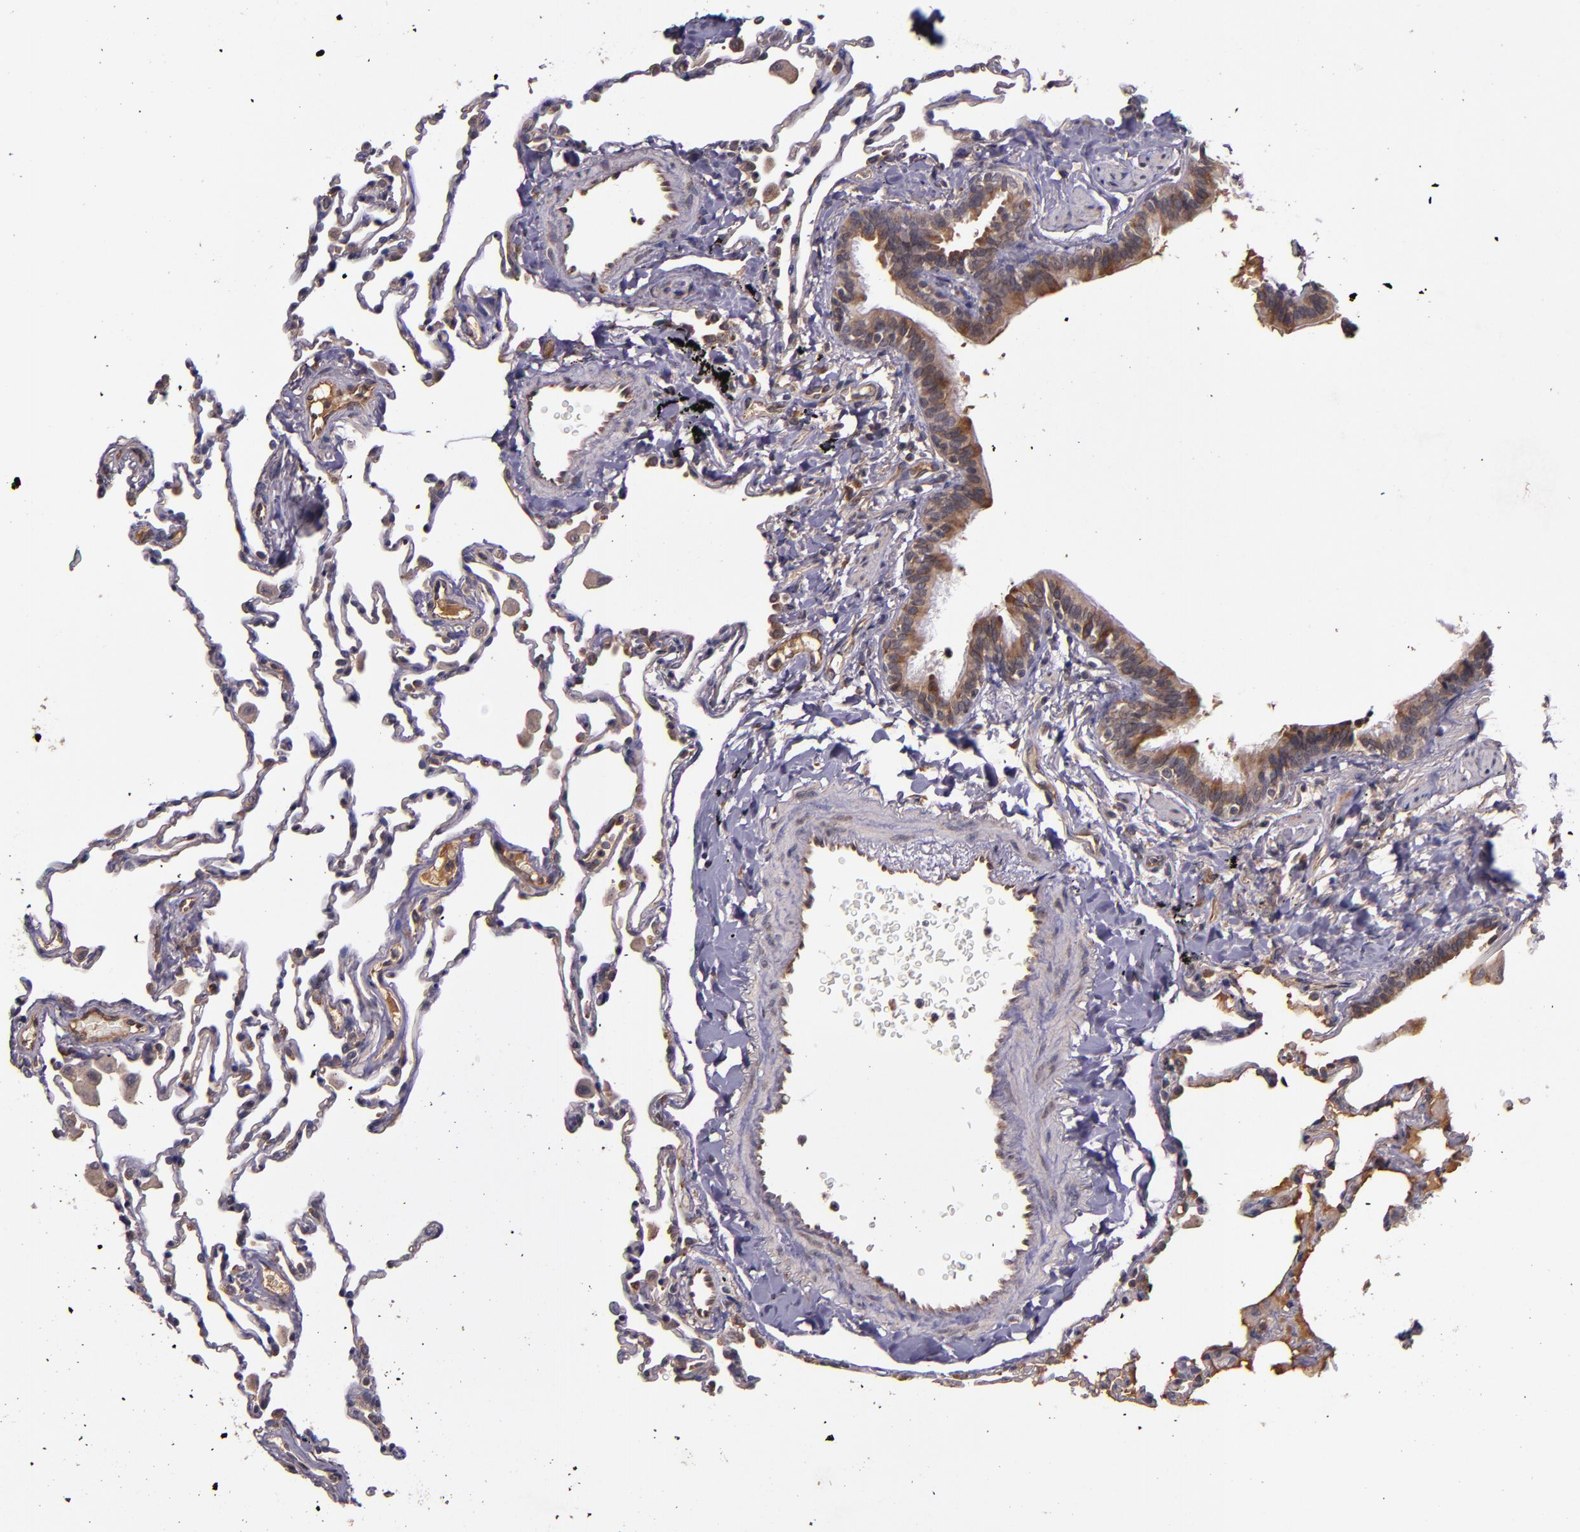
{"staining": {"intensity": "weak", "quantity": "25%-75%", "location": "cytoplasmic/membranous"}, "tissue": "lung", "cell_type": "Alveolar cells", "image_type": "normal", "snomed": [{"axis": "morphology", "description": "Normal tissue, NOS"}, {"axis": "topography", "description": "Lung"}], "caption": "A photomicrograph of human lung stained for a protein reveals weak cytoplasmic/membranous brown staining in alveolar cells. (Stains: DAB in brown, nuclei in blue, Microscopy: brightfield microscopy at high magnification).", "gene": "PRAF2", "patient": {"sex": "male", "age": 59}}